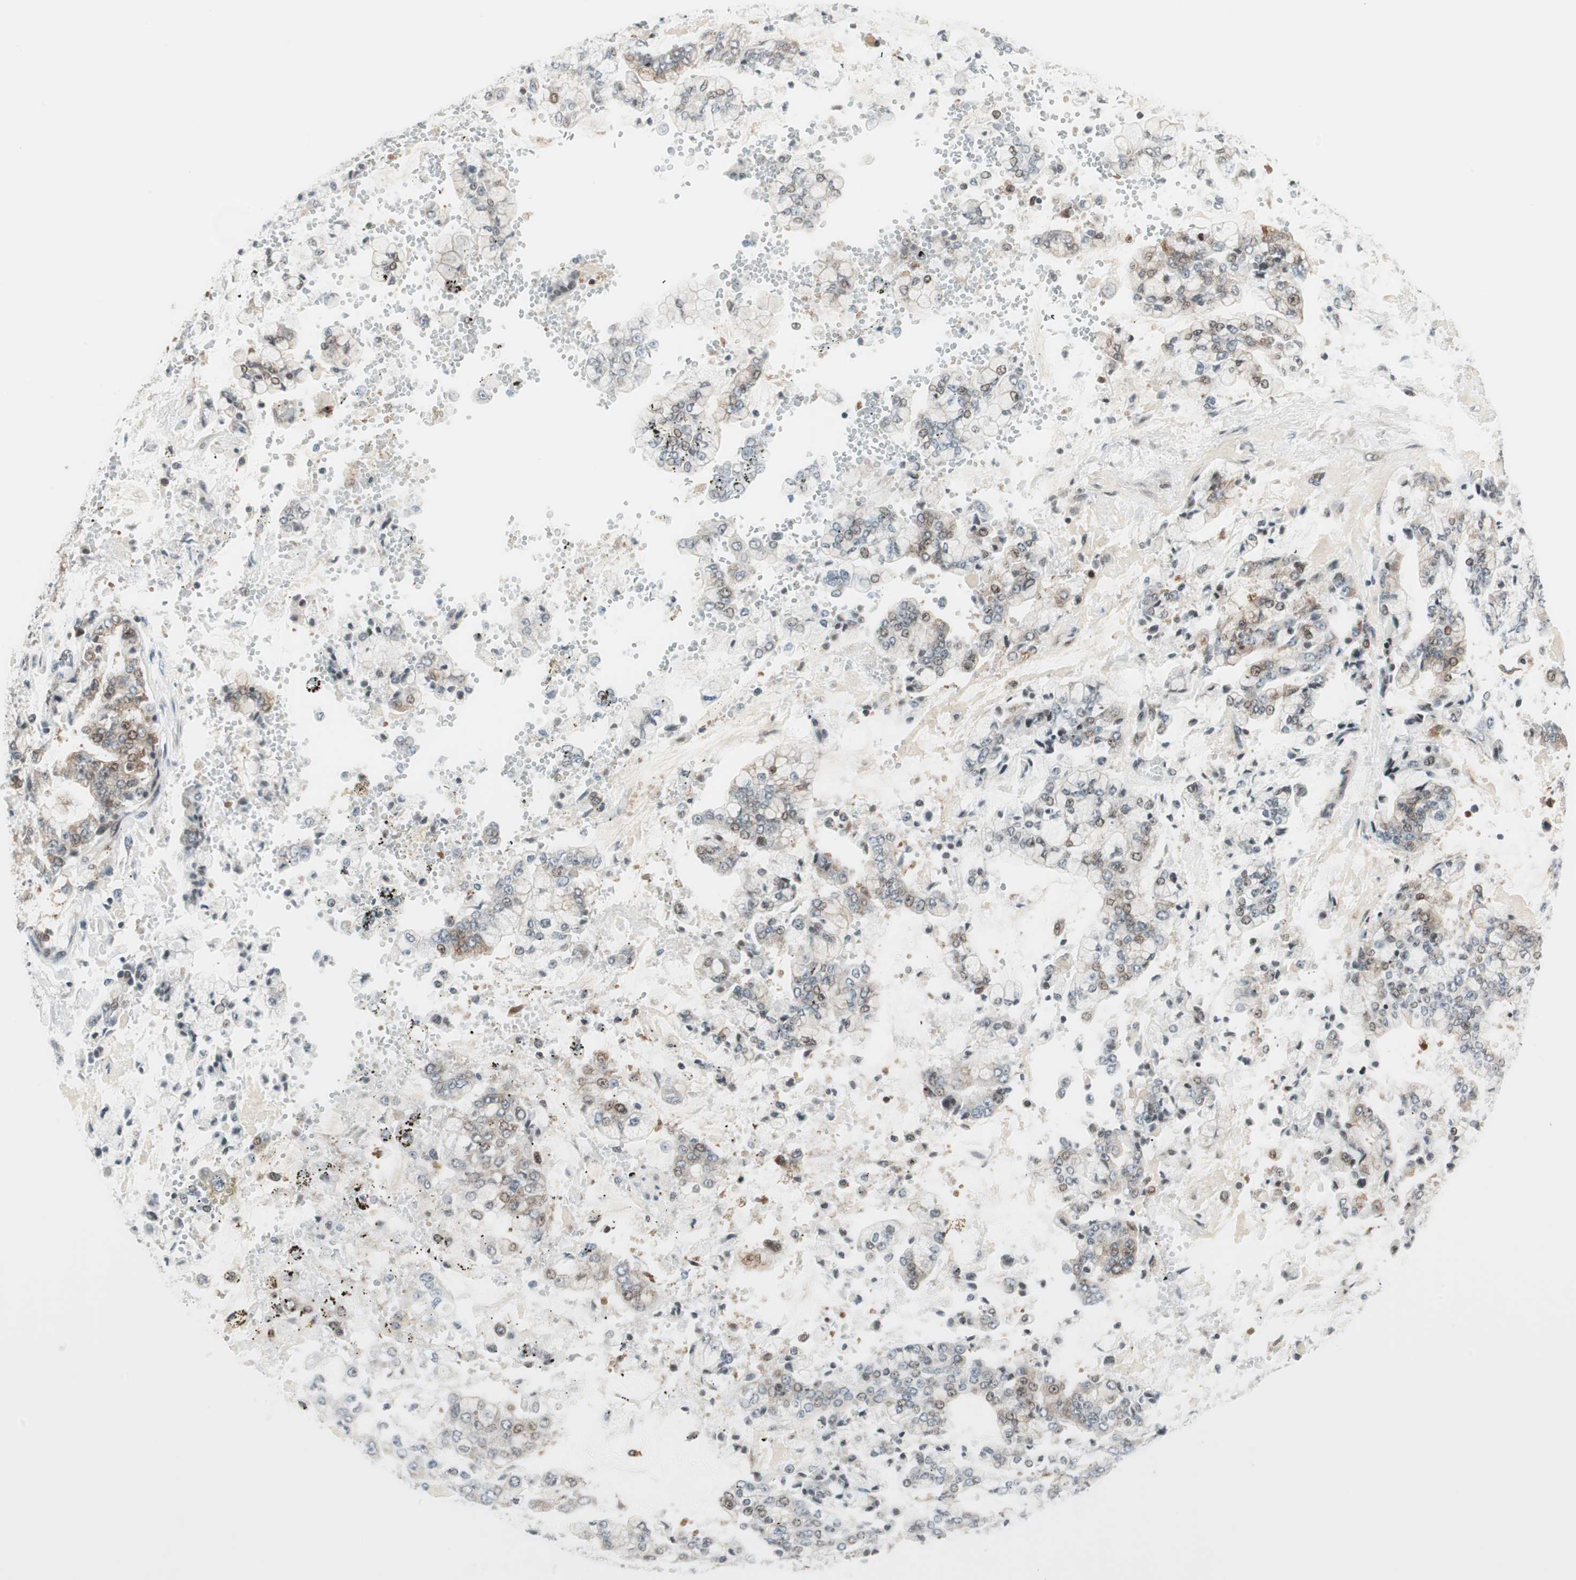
{"staining": {"intensity": "weak", "quantity": "25%-75%", "location": "cytoplasmic/membranous,nuclear"}, "tissue": "stomach cancer", "cell_type": "Tumor cells", "image_type": "cancer", "snomed": [{"axis": "morphology", "description": "Adenocarcinoma, NOS"}, {"axis": "topography", "description": "Stomach"}], "caption": "Tumor cells exhibit low levels of weak cytoplasmic/membranous and nuclear expression in about 25%-75% of cells in human stomach adenocarcinoma.", "gene": "TPT1", "patient": {"sex": "male", "age": 76}}